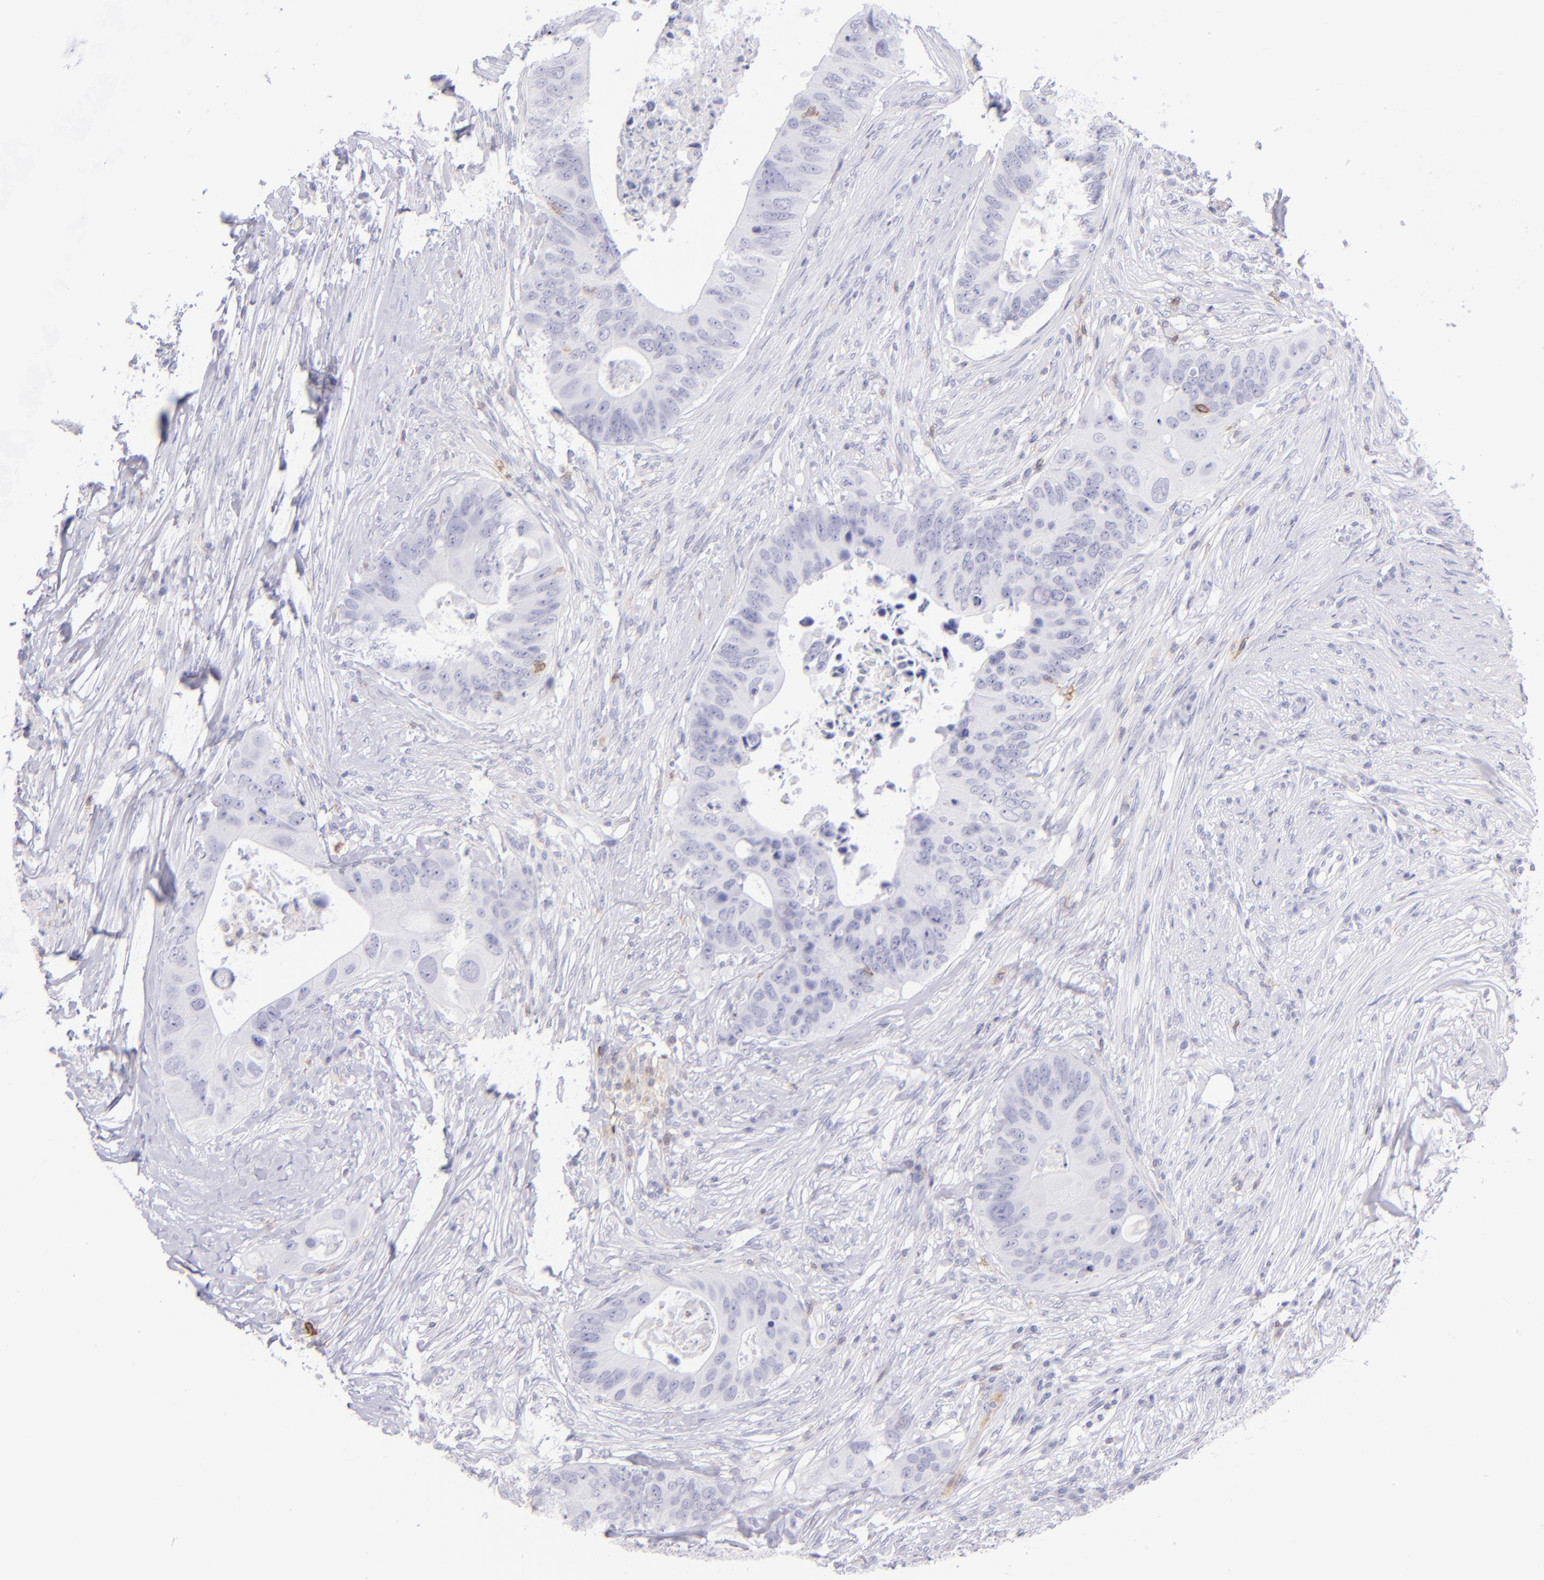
{"staining": {"intensity": "negative", "quantity": "none", "location": "none"}, "tissue": "colorectal cancer", "cell_type": "Tumor cells", "image_type": "cancer", "snomed": [{"axis": "morphology", "description": "Adenocarcinoma, NOS"}, {"axis": "topography", "description": "Colon"}], "caption": "DAB (3,3'-diaminobenzidine) immunohistochemical staining of colorectal cancer (adenocarcinoma) reveals no significant expression in tumor cells.", "gene": "CD69", "patient": {"sex": "male", "age": 71}}